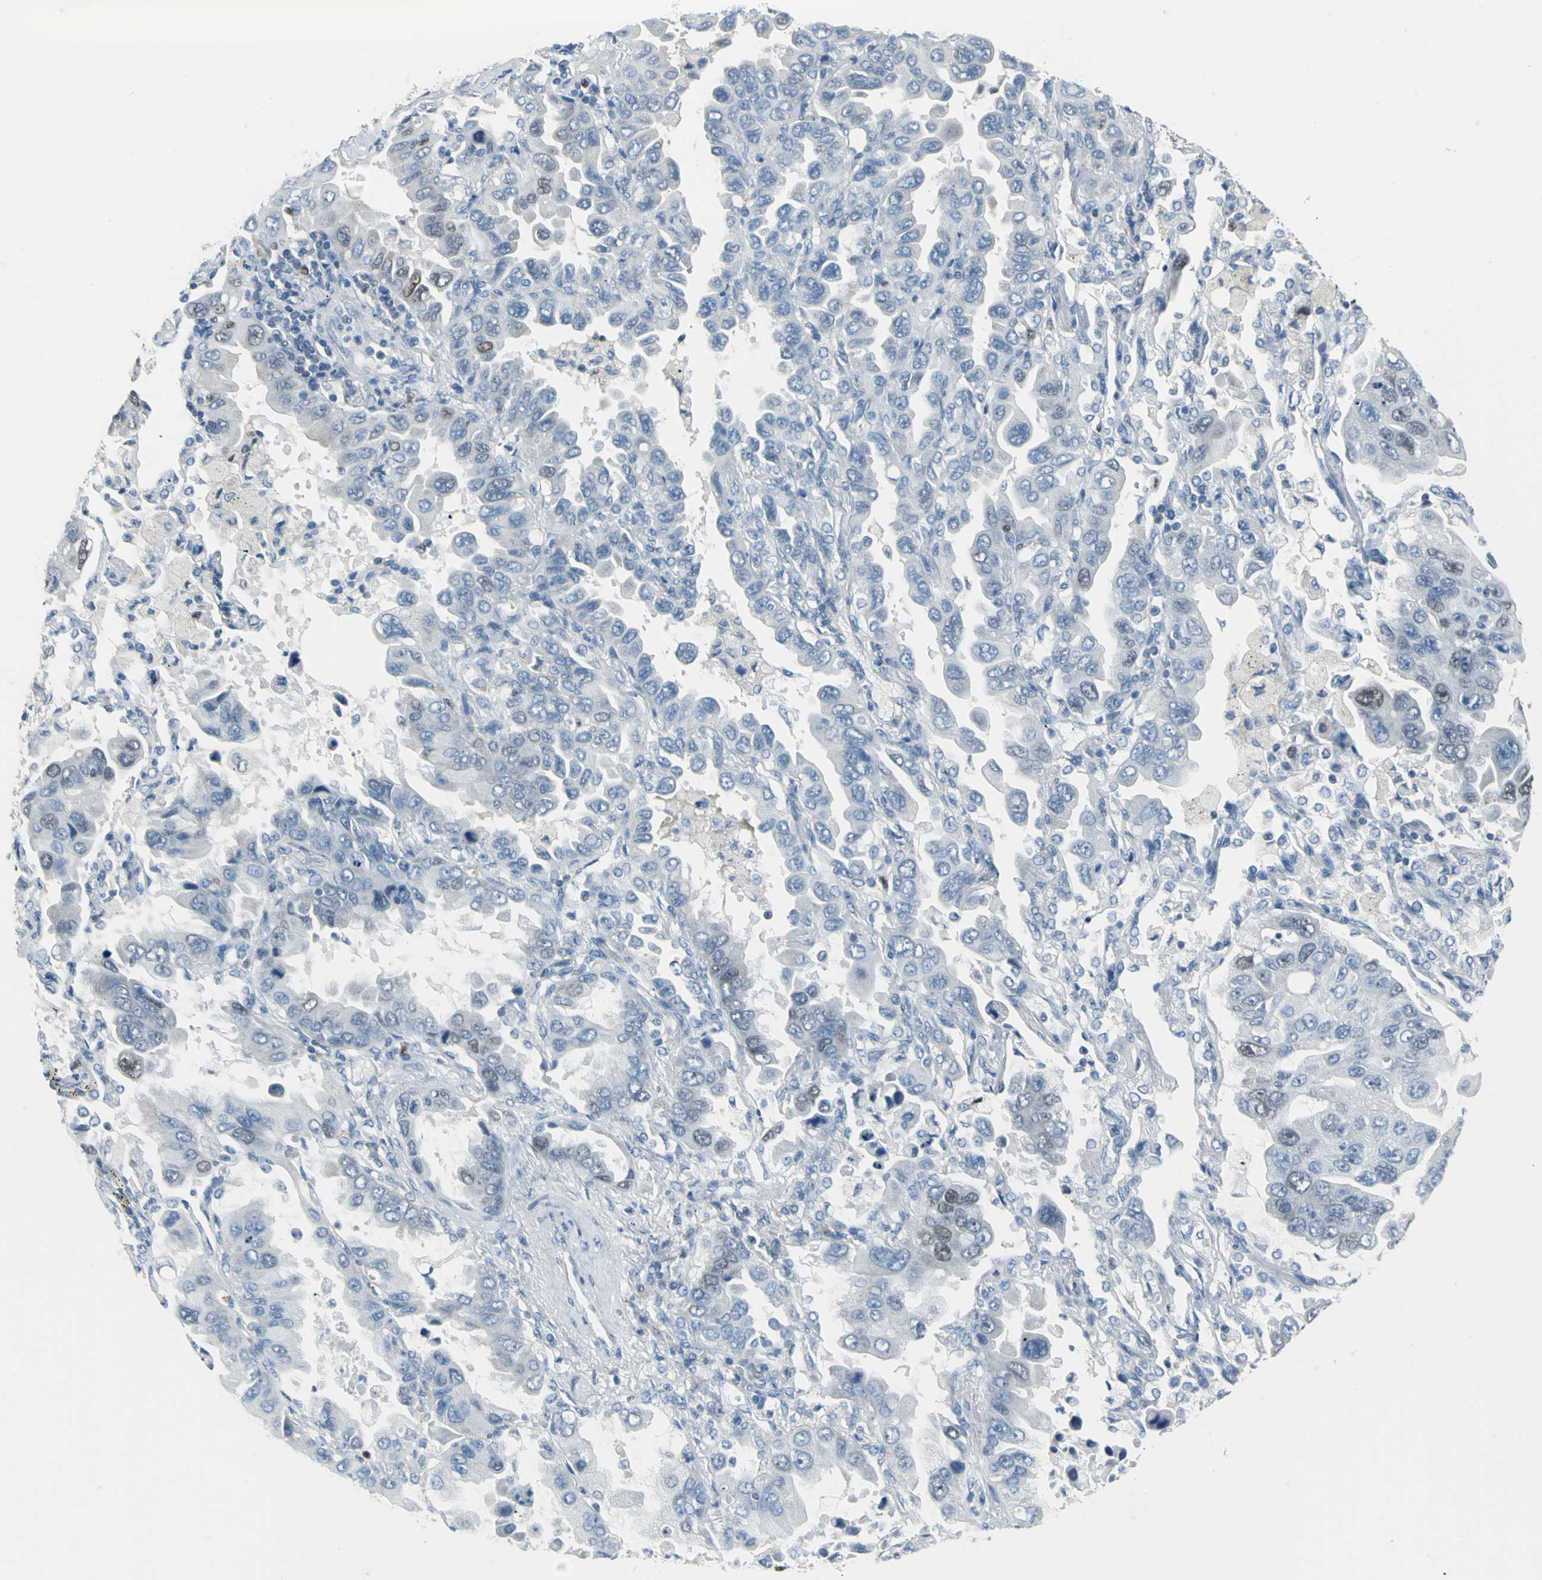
{"staining": {"intensity": "moderate", "quantity": "<25%", "location": "nuclear"}, "tissue": "lung cancer", "cell_type": "Tumor cells", "image_type": "cancer", "snomed": [{"axis": "morphology", "description": "Adenocarcinoma, NOS"}, {"axis": "topography", "description": "Lung"}], "caption": "The image displays immunohistochemical staining of lung cancer. There is moderate nuclear positivity is identified in approximately <25% of tumor cells.", "gene": "MCM3", "patient": {"sex": "male", "age": 64}}